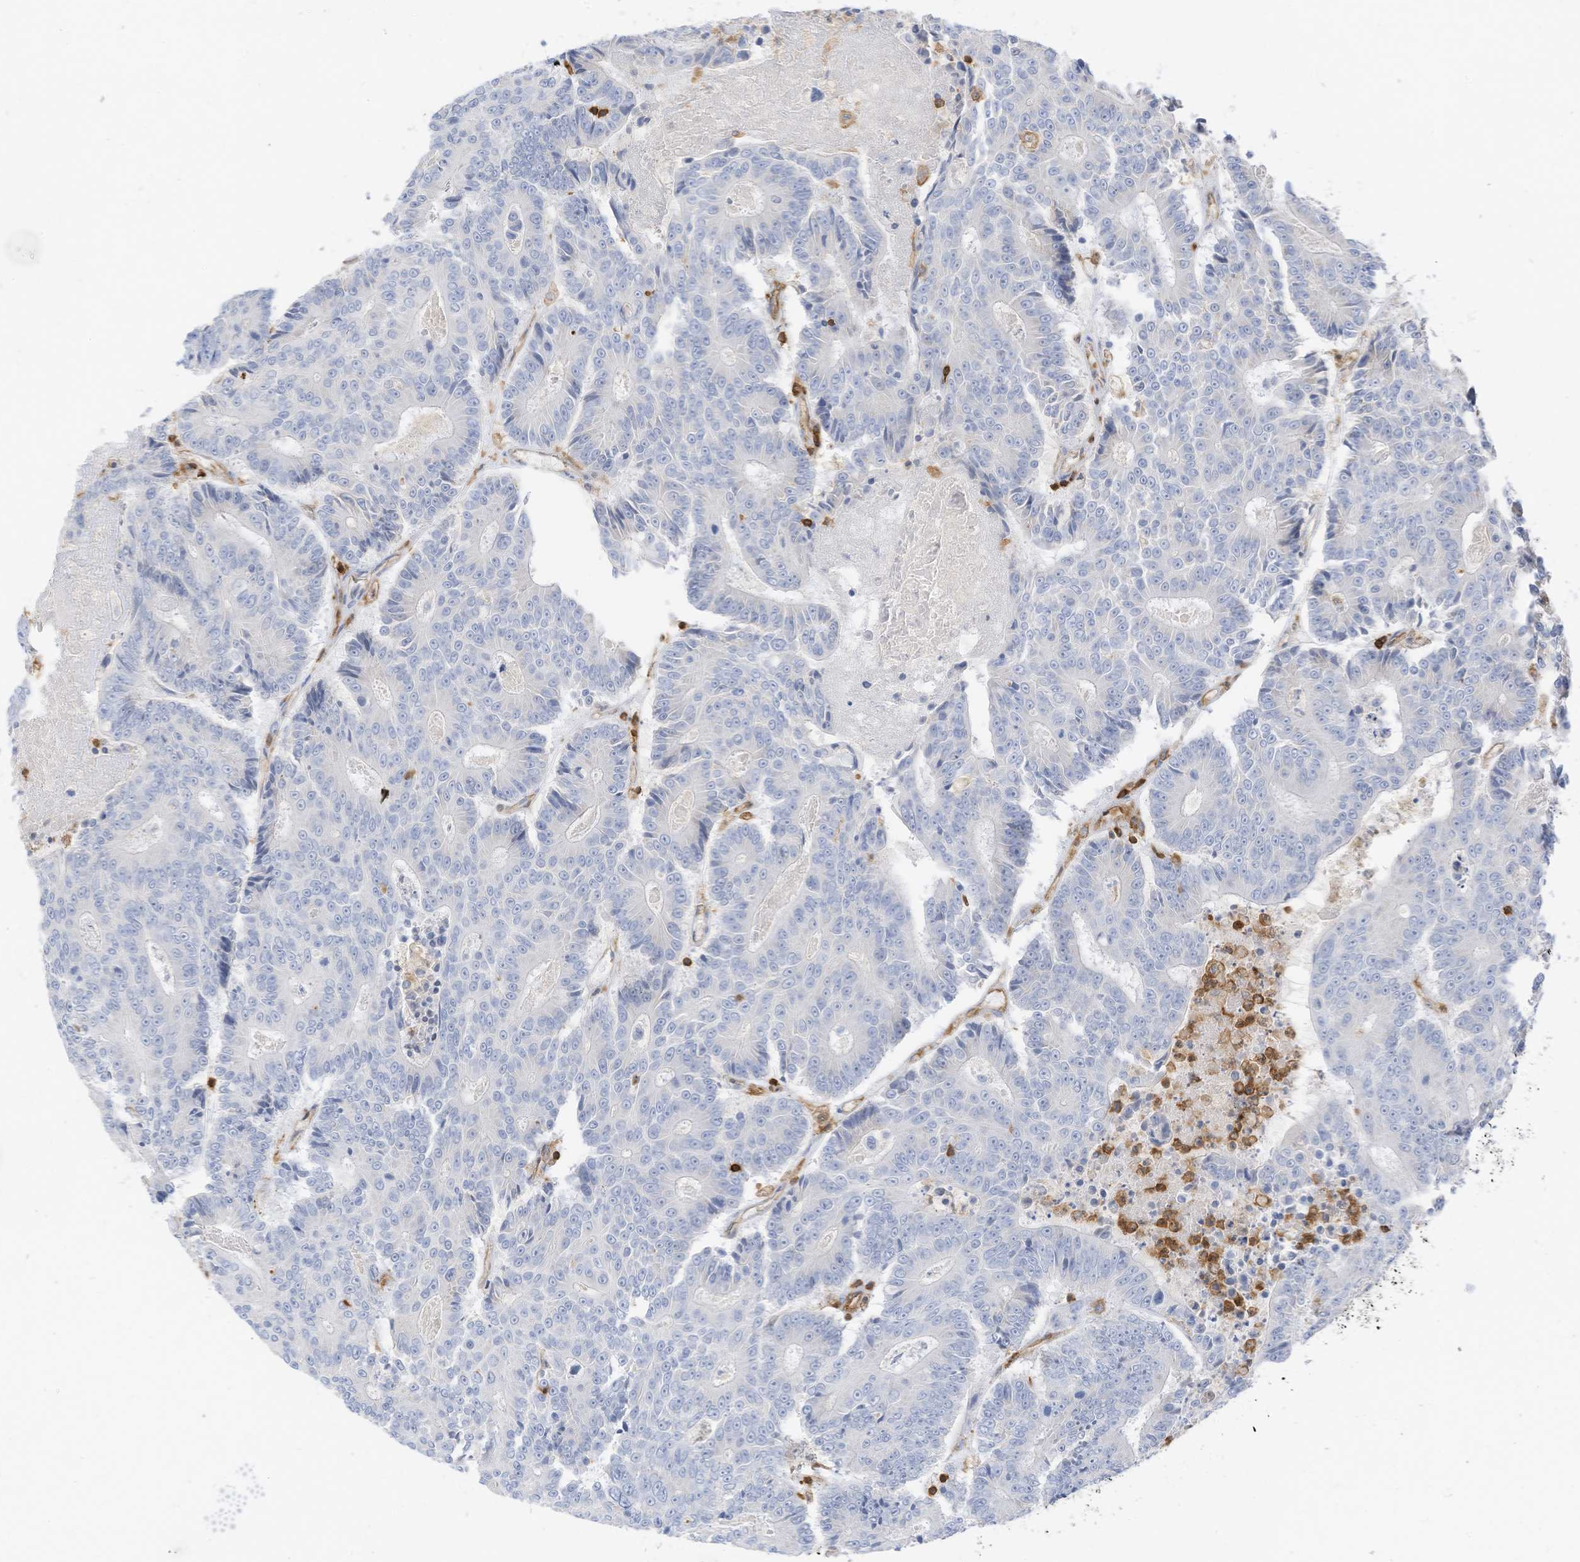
{"staining": {"intensity": "negative", "quantity": "none", "location": "none"}, "tissue": "colorectal cancer", "cell_type": "Tumor cells", "image_type": "cancer", "snomed": [{"axis": "morphology", "description": "Adenocarcinoma, NOS"}, {"axis": "topography", "description": "Colon"}], "caption": "The immunohistochemistry (IHC) image has no significant staining in tumor cells of adenocarcinoma (colorectal) tissue.", "gene": "ARHGAP25", "patient": {"sex": "male", "age": 83}}